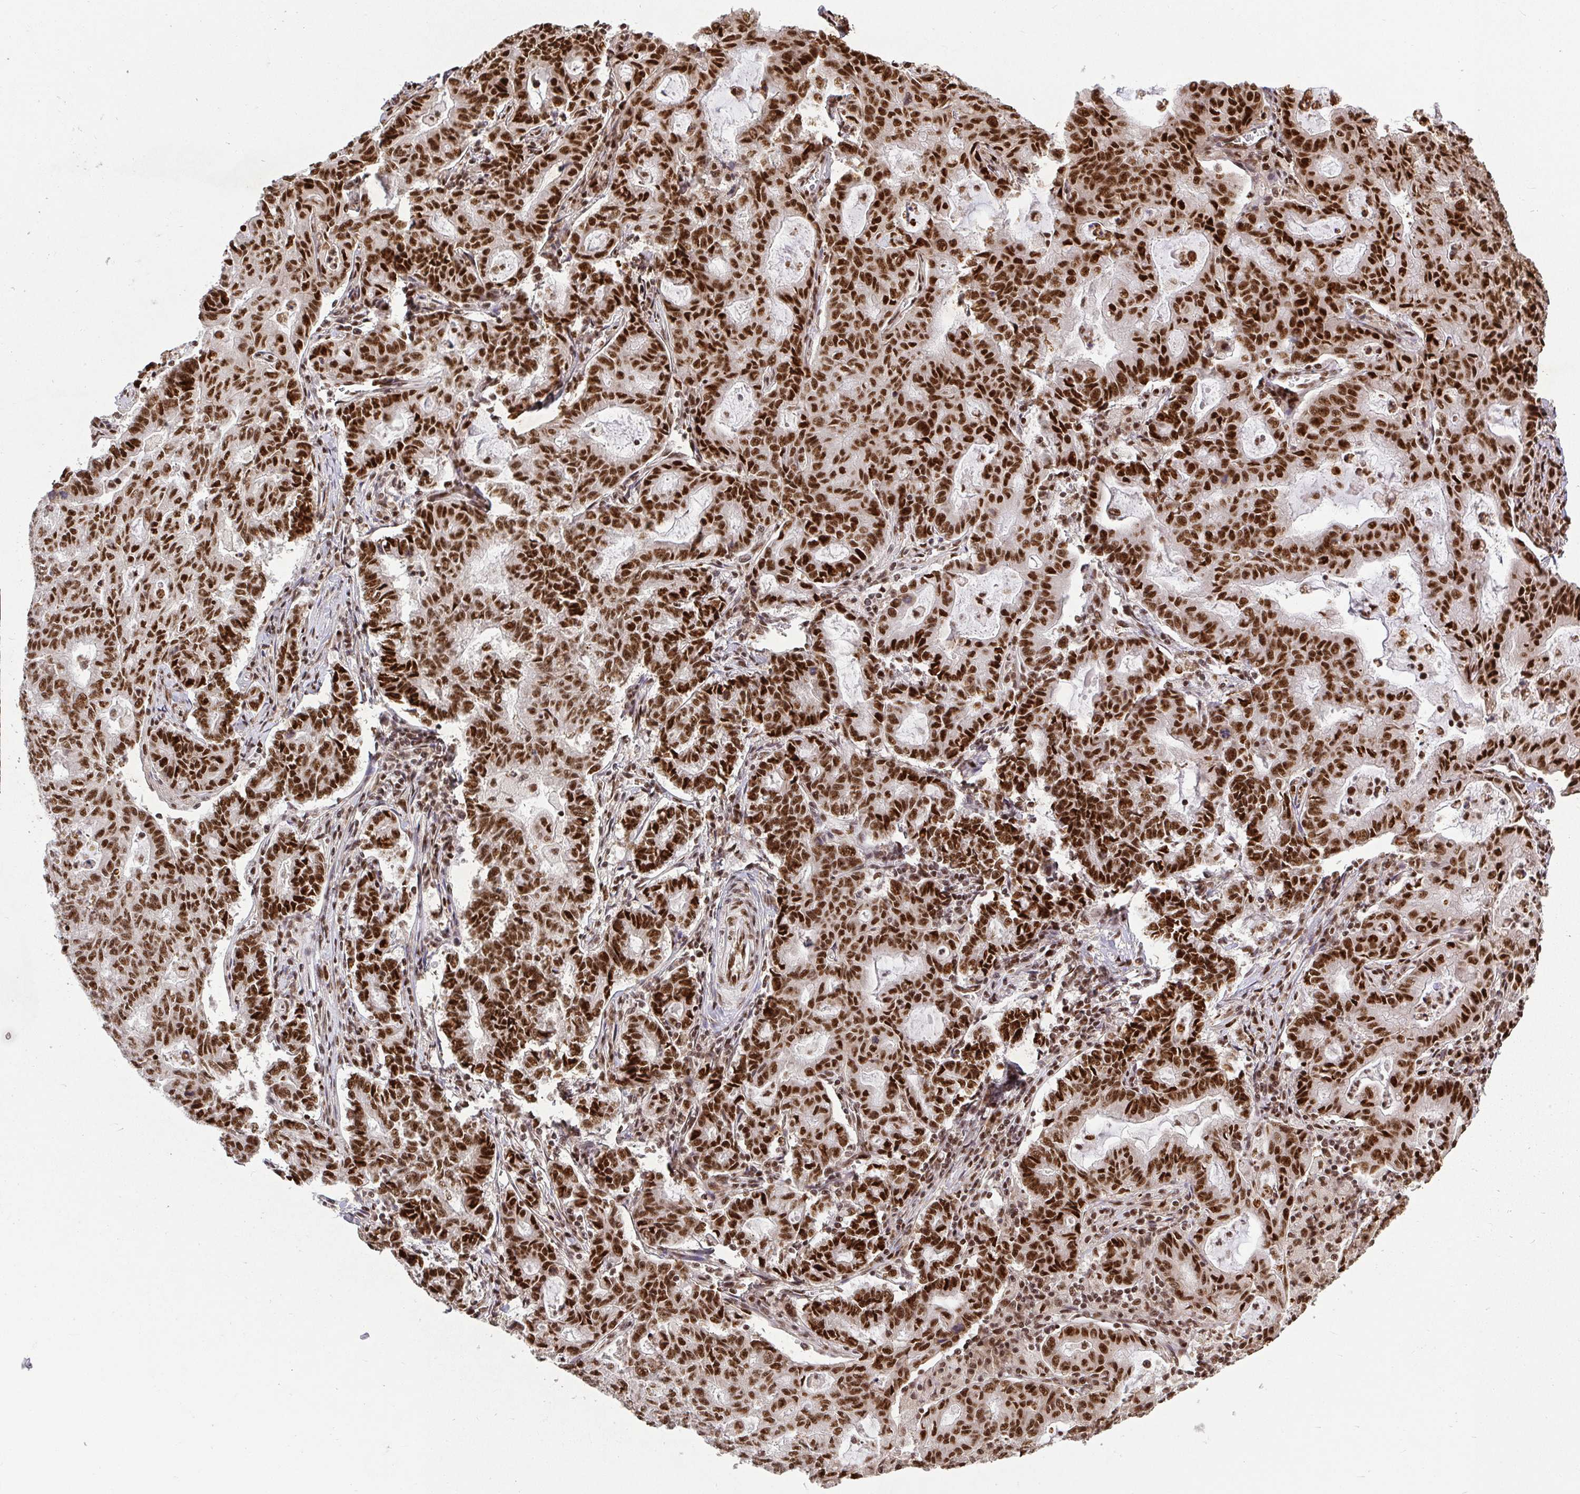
{"staining": {"intensity": "strong", "quantity": ">75%", "location": "nuclear"}, "tissue": "stomach cancer", "cell_type": "Tumor cells", "image_type": "cancer", "snomed": [{"axis": "morphology", "description": "Adenocarcinoma, NOS"}, {"axis": "topography", "description": "Stomach, upper"}], "caption": "Immunohistochemical staining of stomach adenocarcinoma displays high levels of strong nuclear positivity in about >75% of tumor cells.", "gene": "U2AF1", "patient": {"sex": "female", "age": 79}}